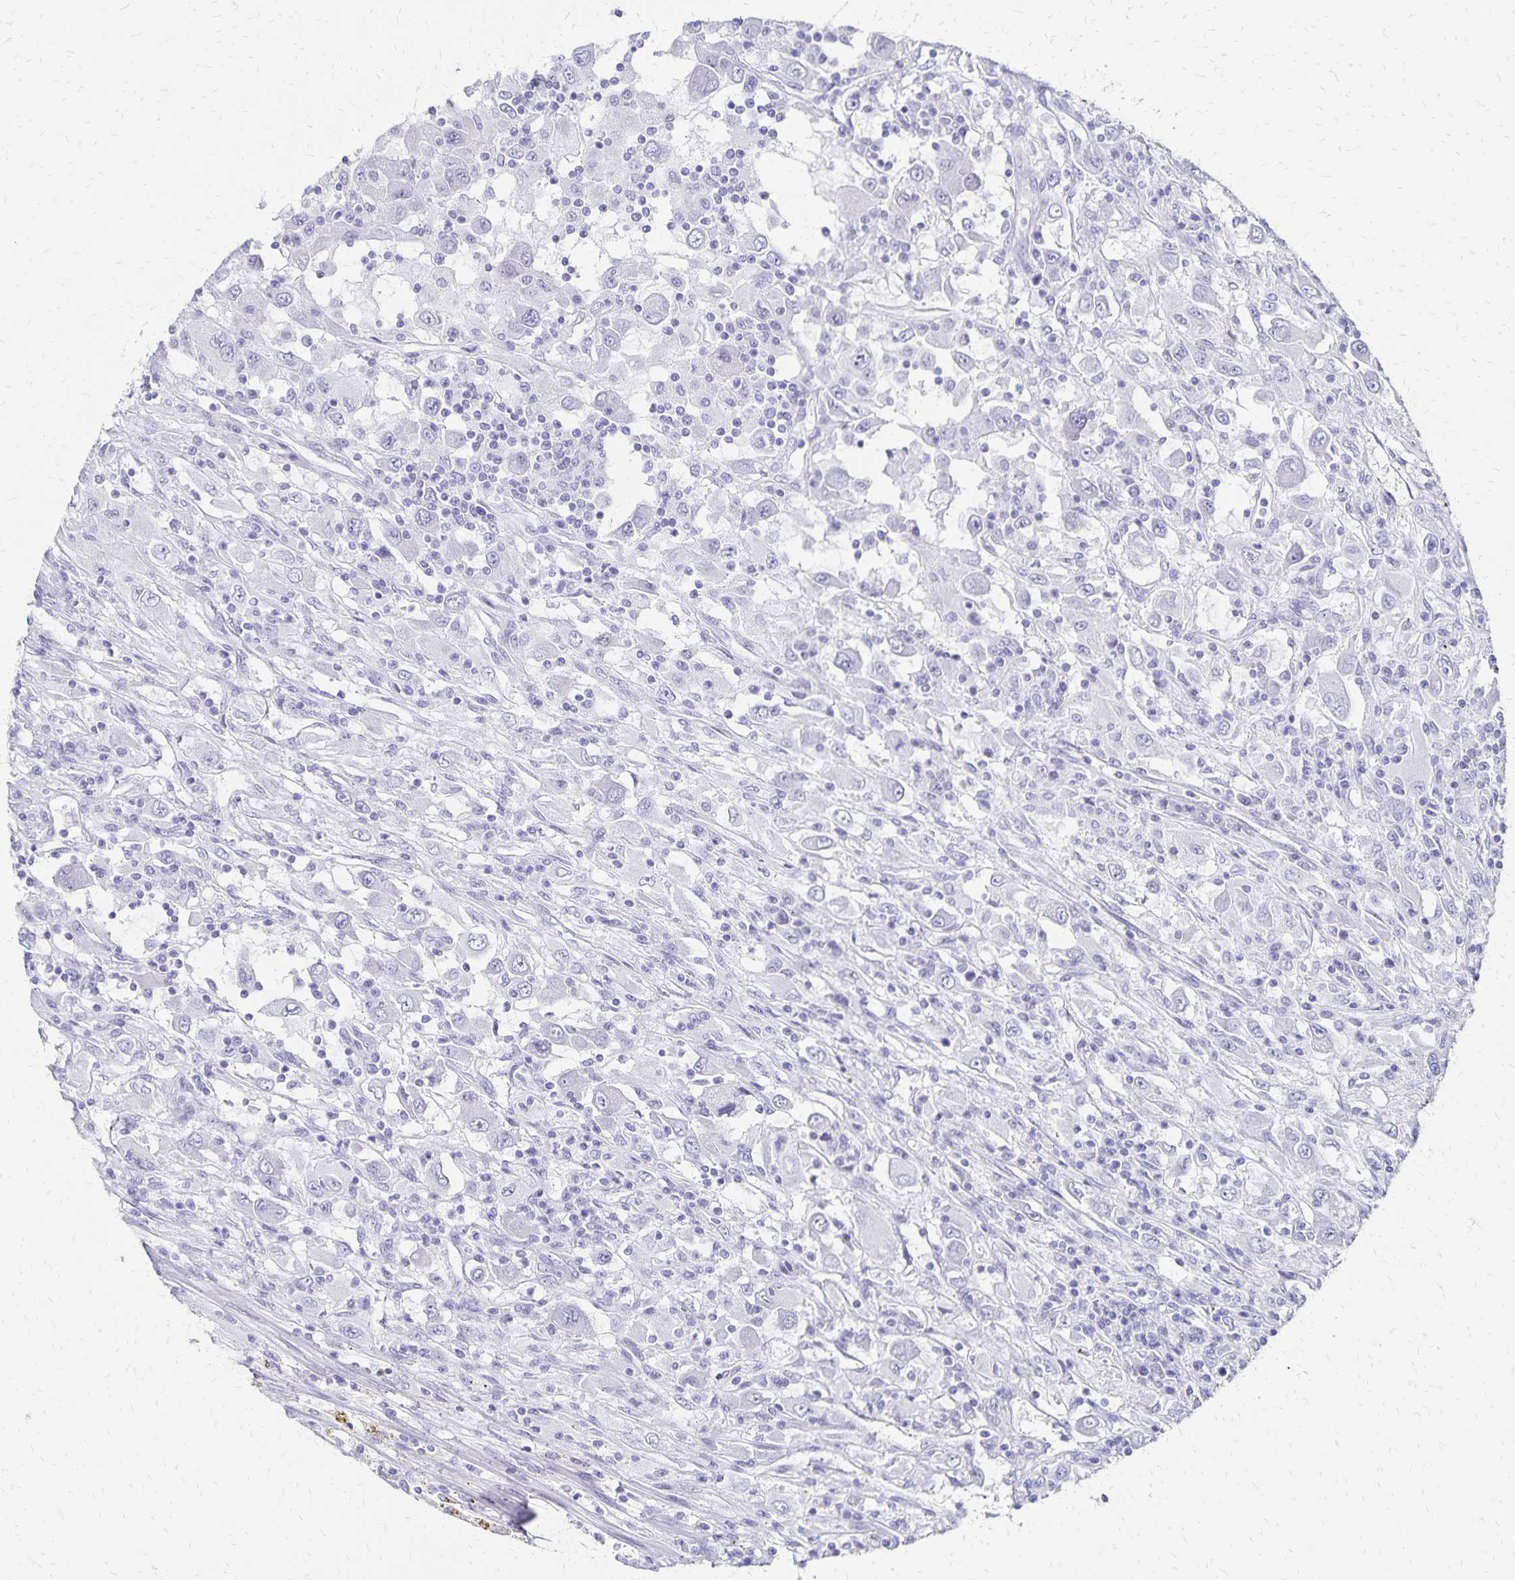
{"staining": {"intensity": "negative", "quantity": "none", "location": "none"}, "tissue": "renal cancer", "cell_type": "Tumor cells", "image_type": "cancer", "snomed": [{"axis": "morphology", "description": "Adenocarcinoma, NOS"}, {"axis": "topography", "description": "Kidney"}], "caption": "IHC of human renal adenocarcinoma reveals no staining in tumor cells.", "gene": "GIP", "patient": {"sex": "female", "age": 67}}